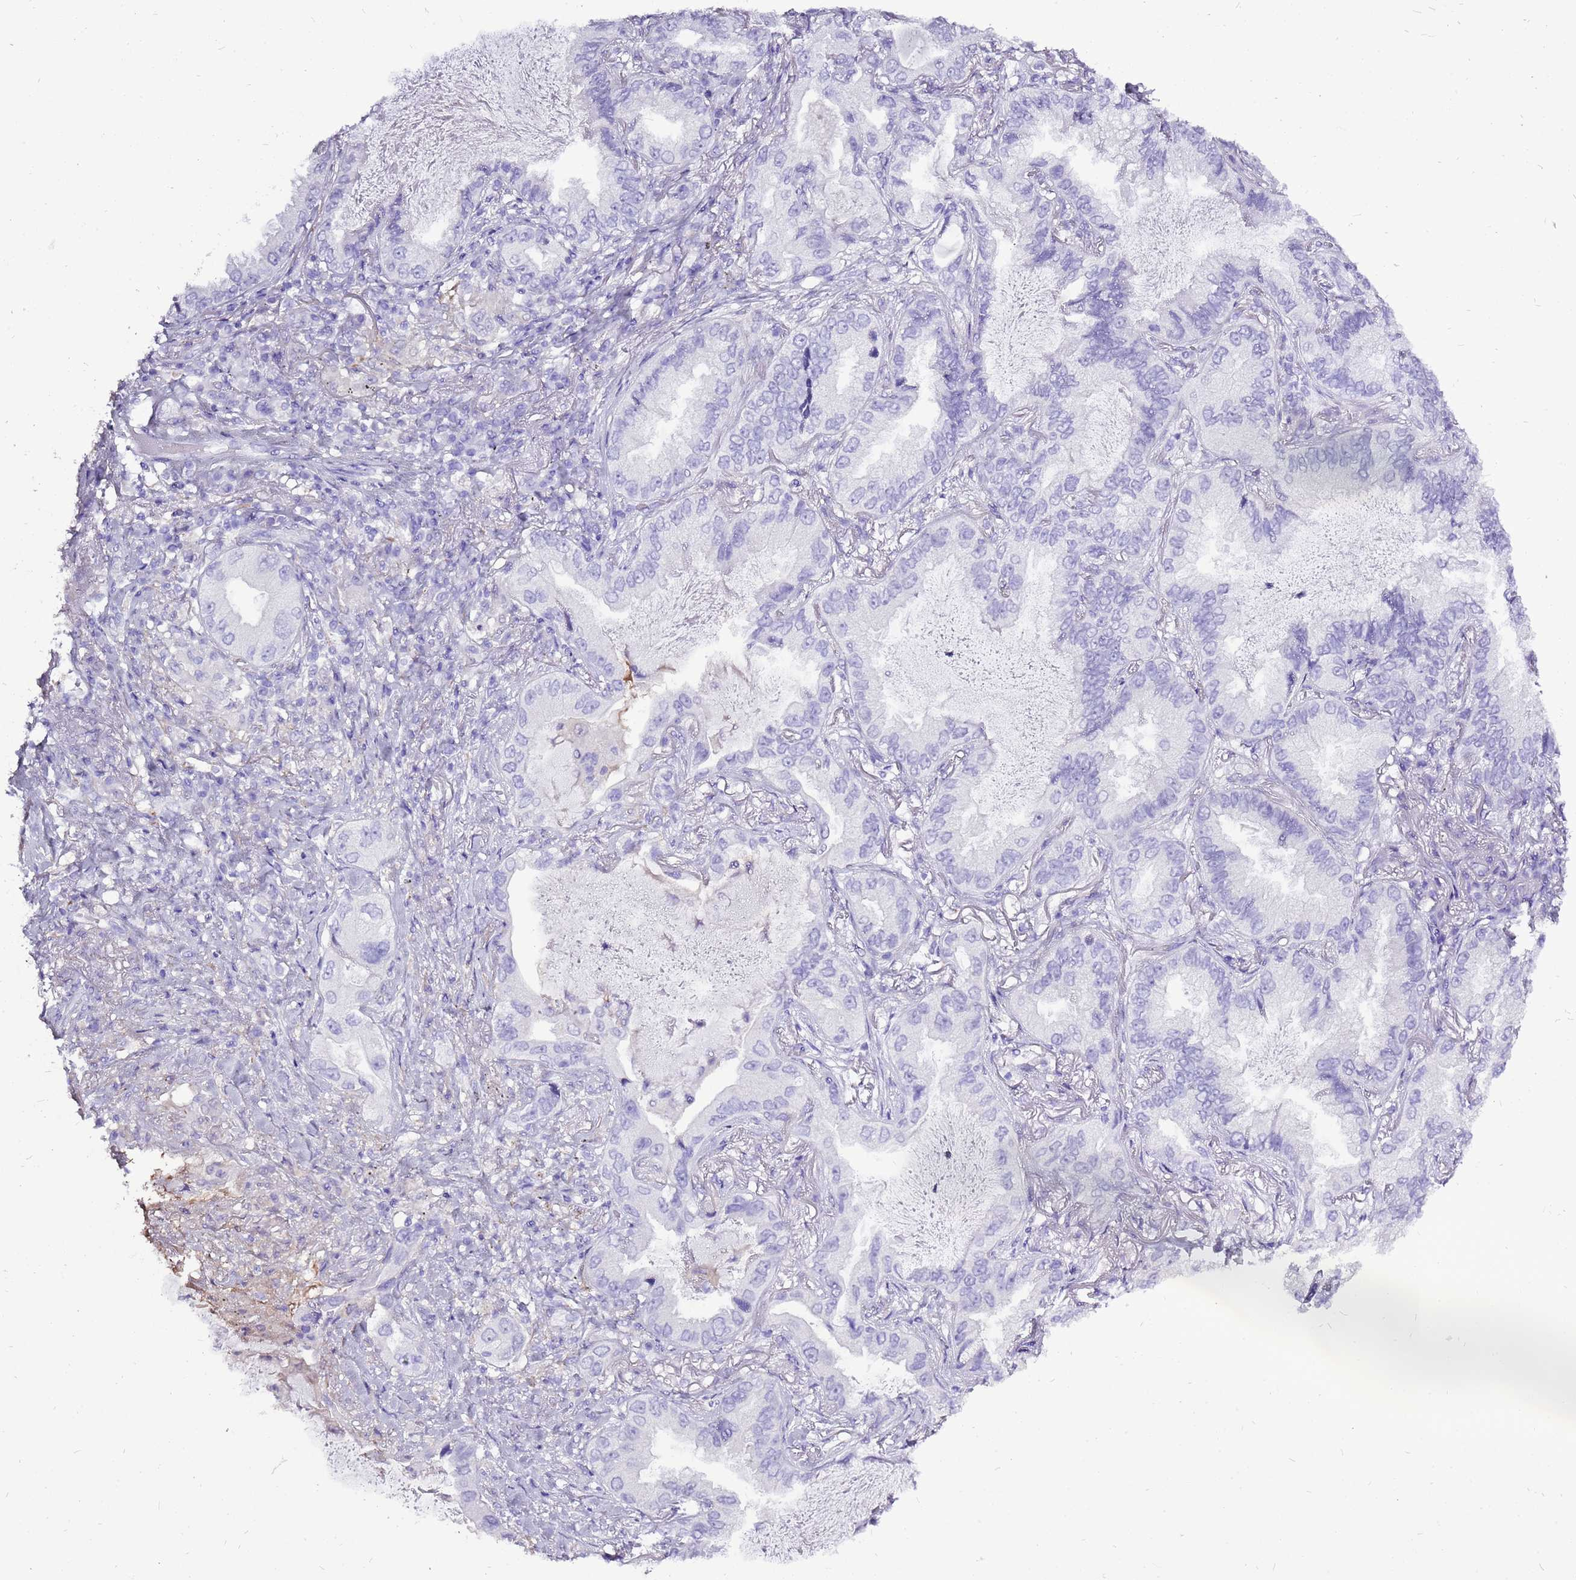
{"staining": {"intensity": "negative", "quantity": "none", "location": "none"}, "tissue": "lung cancer", "cell_type": "Tumor cells", "image_type": "cancer", "snomed": [{"axis": "morphology", "description": "Adenocarcinoma, NOS"}, {"axis": "topography", "description": "Lung"}], "caption": "Immunohistochemistry micrograph of lung cancer stained for a protein (brown), which shows no expression in tumor cells. (DAB (3,3'-diaminobenzidine) immunohistochemistry (IHC) visualized using brightfield microscopy, high magnification).", "gene": "ACSS3", "patient": {"sex": "female", "age": 69}}